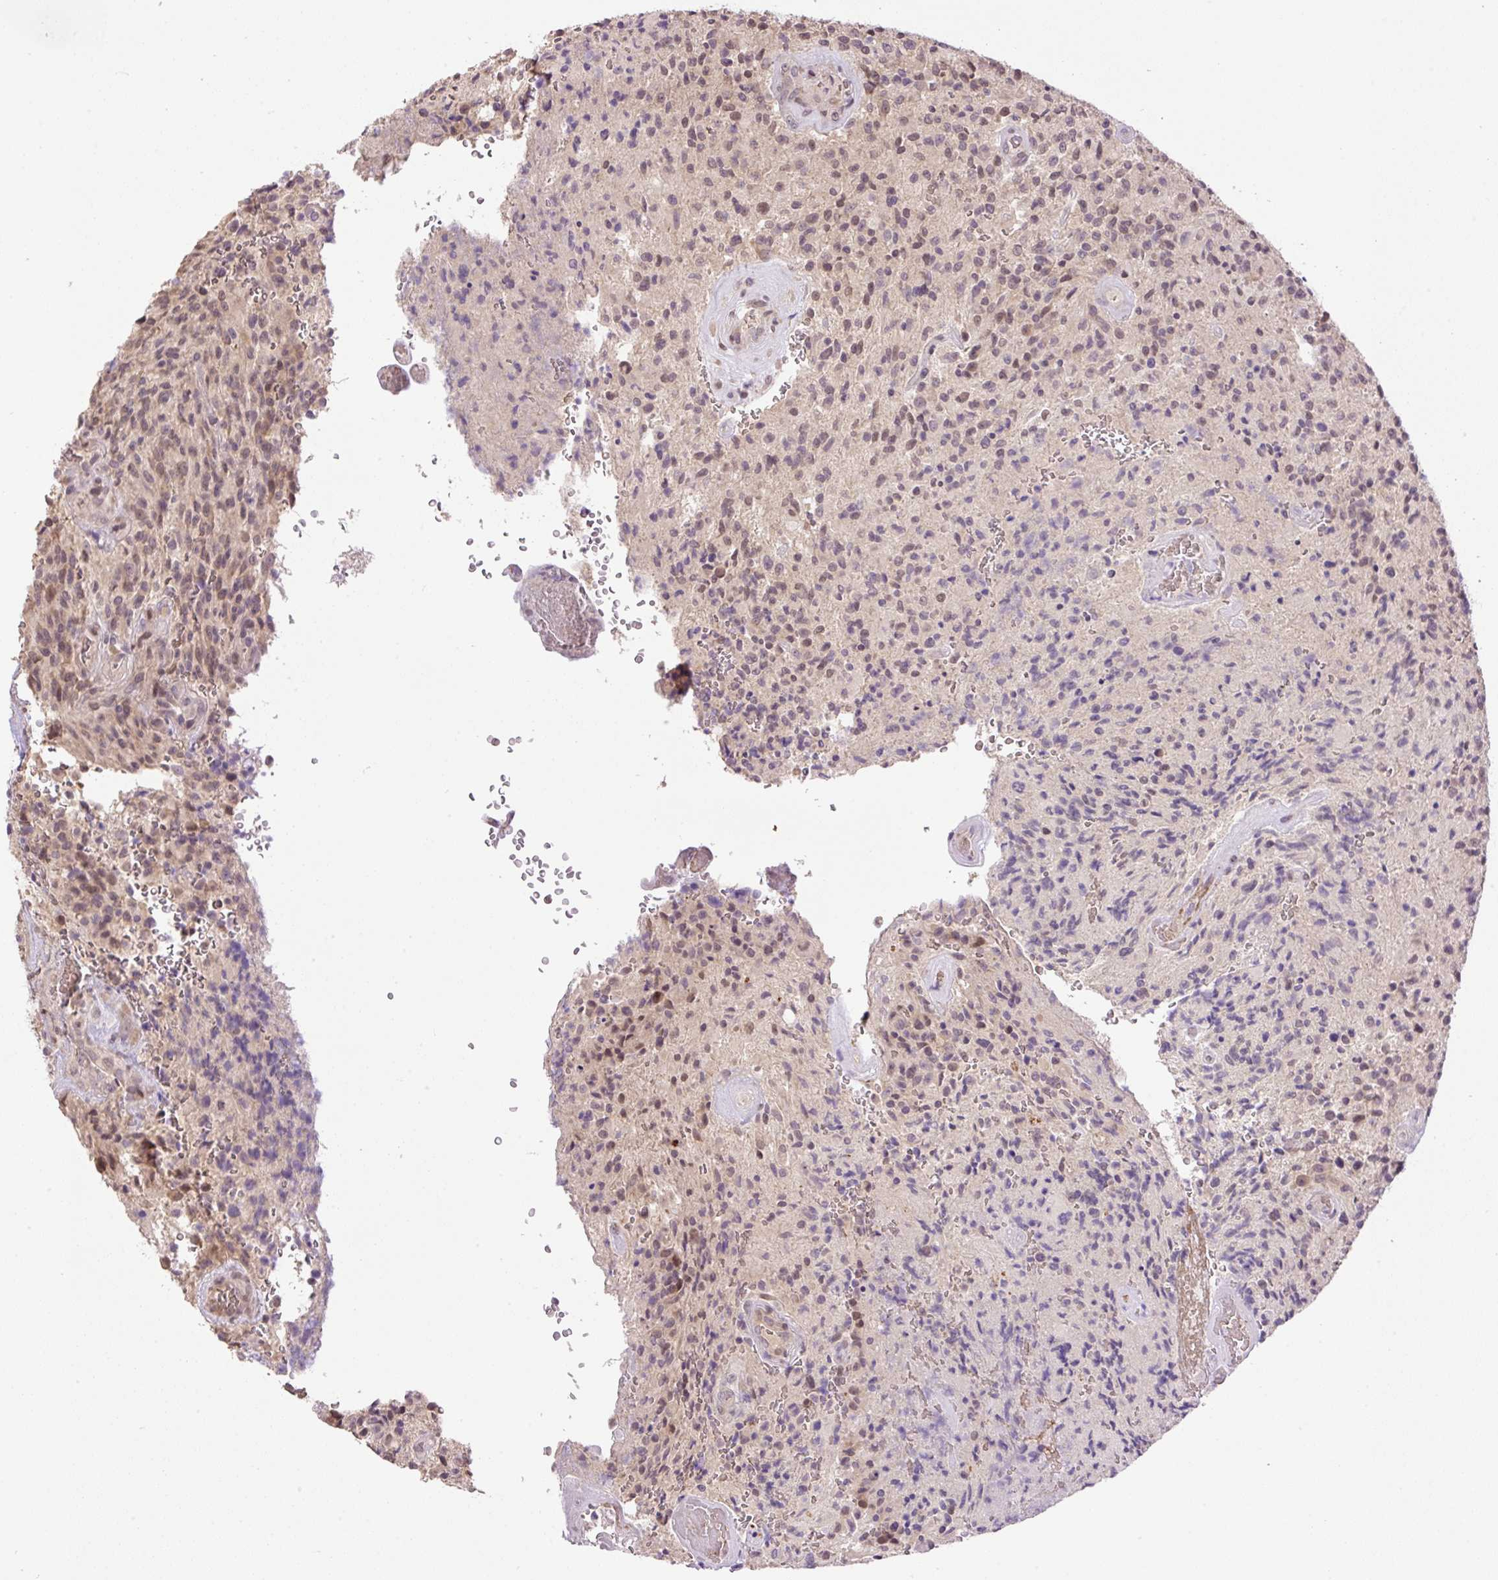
{"staining": {"intensity": "negative", "quantity": "none", "location": "none"}, "tissue": "glioma", "cell_type": "Tumor cells", "image_type": "cancer", "snomed": [{"axis": "morphology", "description": "Normal tissue, NOS"}, {"axis": "morphology", "description": "Glioma, malignant, High grade"}, {"axis": "topography", "description": "Cerebral cortex"}], "caption": "Malignant glioma (high-grade) was stained to show a protein in brown. There is no significant expression in tumor cells.", "gene": "HABP4", "patient": {"sex": "male", "age": 56}}